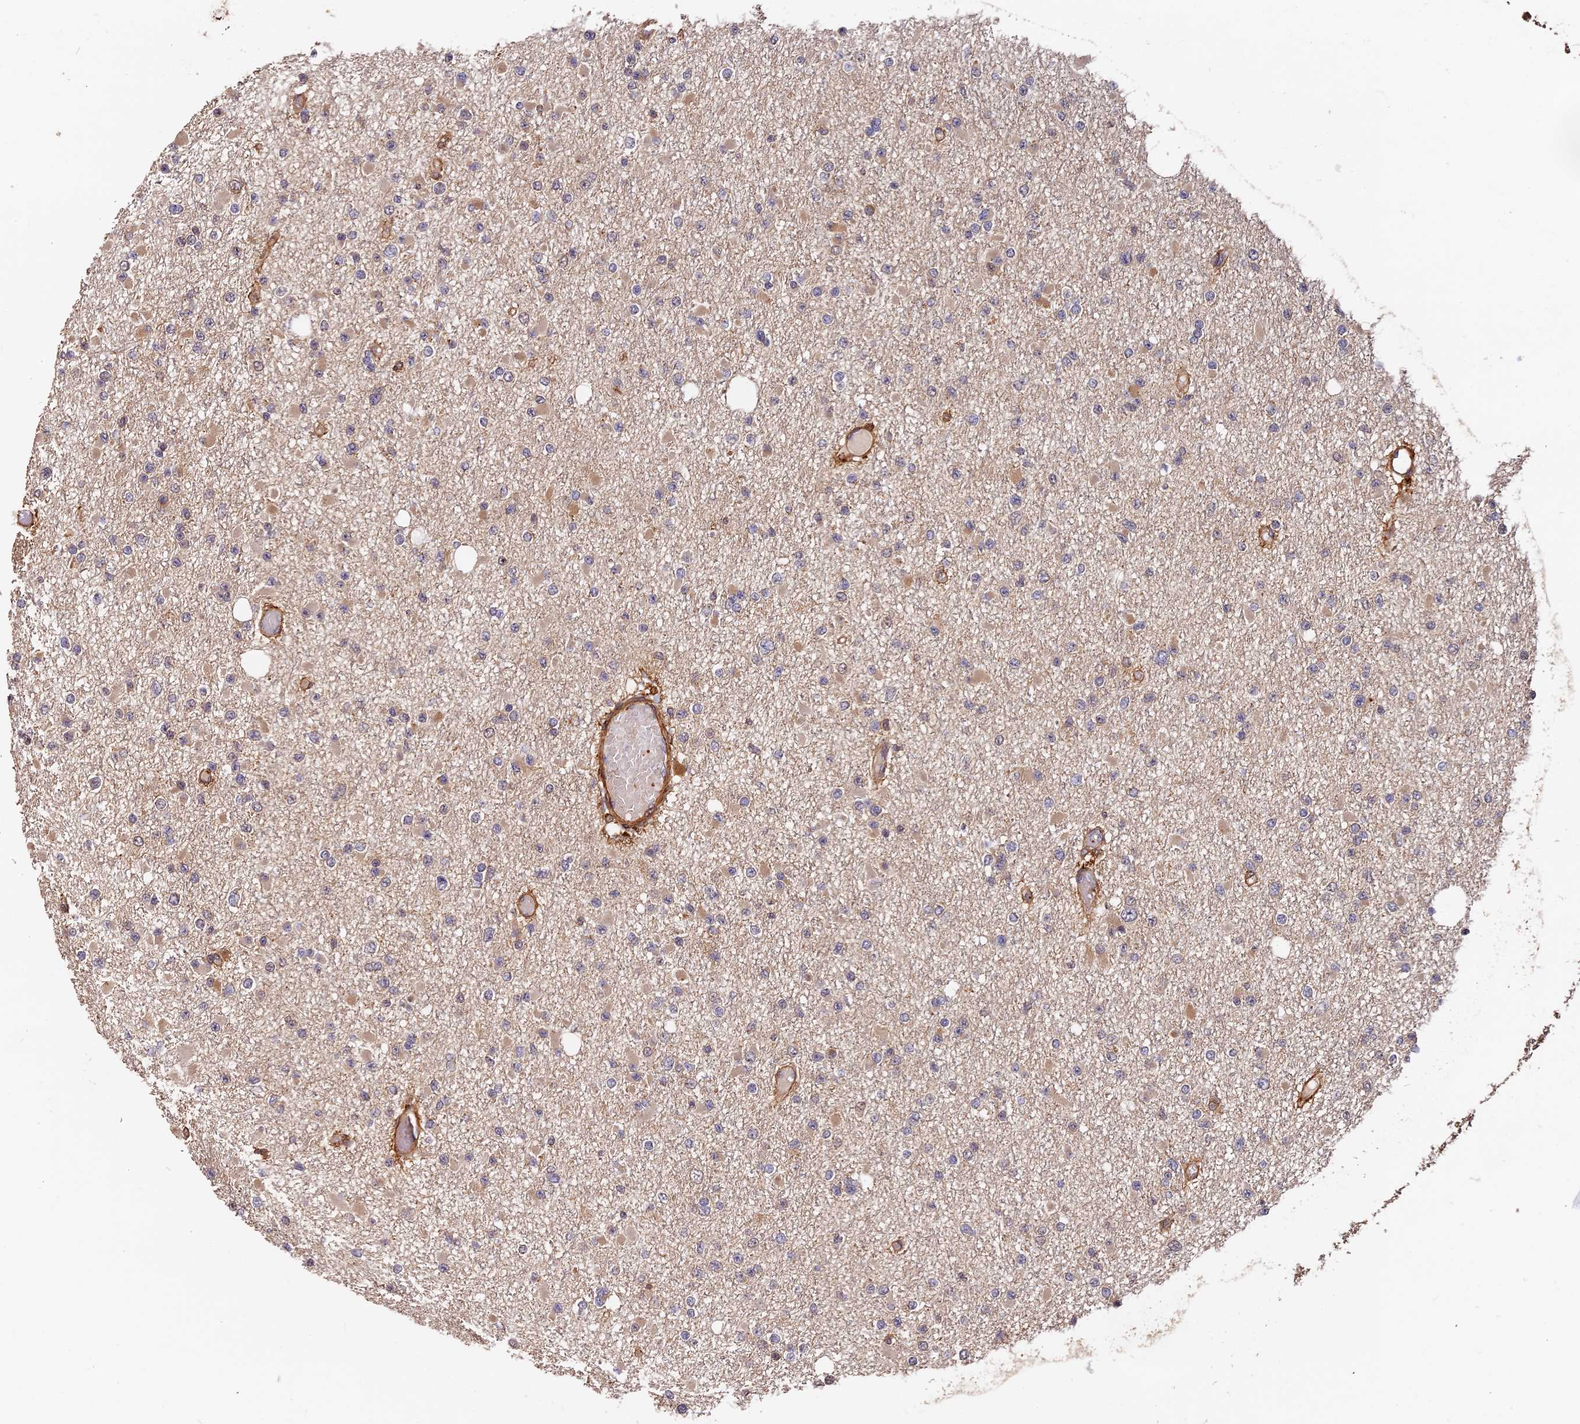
{"staining": {"intensity": "negative", "quantity": "none", "location": "none"}, "tissue": "glioma", "cell_type": "Tumor cells", "image_type": "cancer", "snomed": [{"axis": "morphology", "description": "Glioma, malignant, Low grade"}, {"axis": "topography", "description": "Brain"}], "caption": "Human malignant glioma (low-grade) stained for a protein using immunohistochemistry exhibits no positivity in tumor cells.", "gene": "MMP15", "patient": {"sex": "female", "age": 22}}